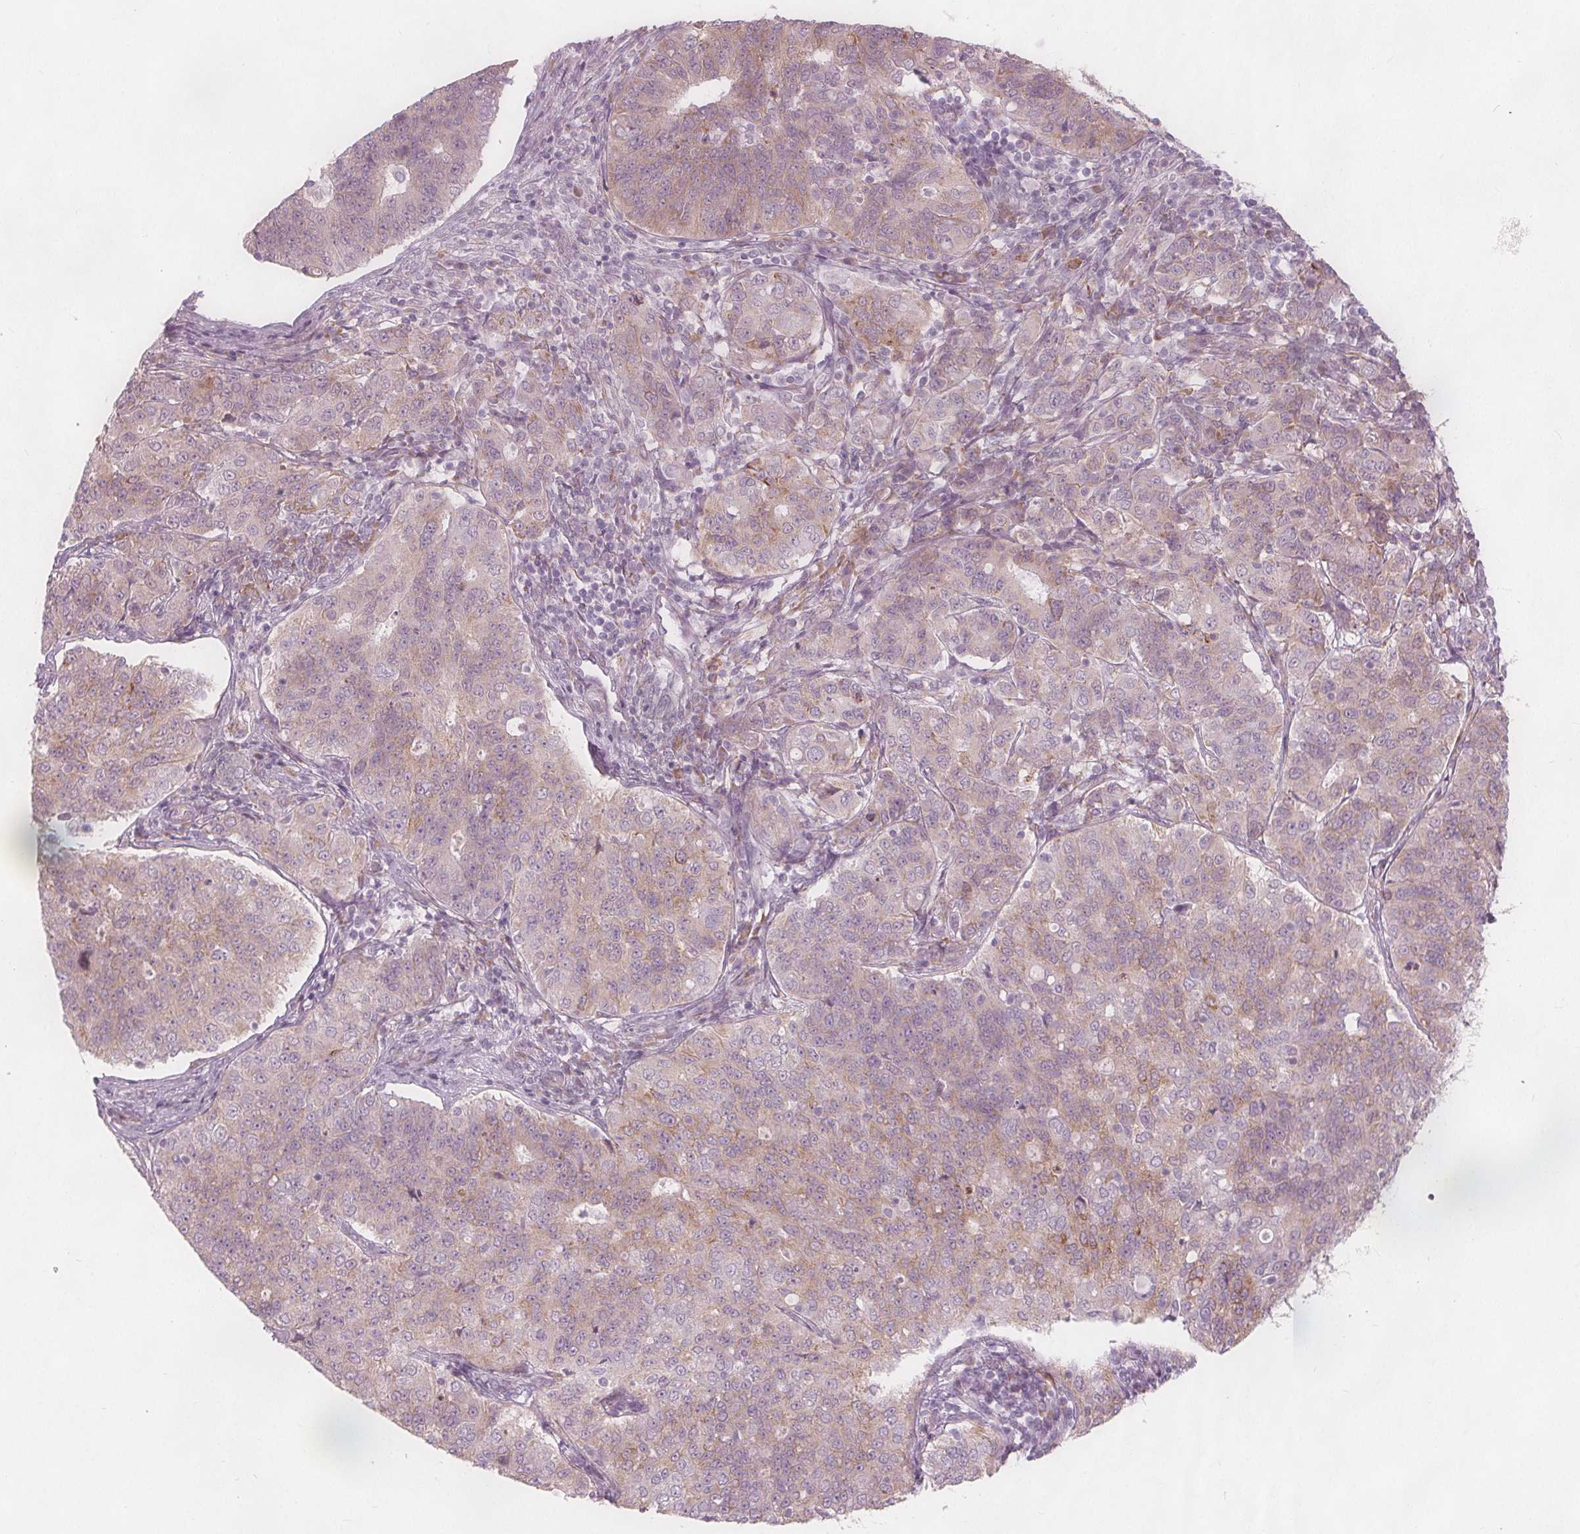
{"staining": {"intensity": "moderate", "quantity": "<25%", "location": "cytoplasmic/membranous"}, "tissue": "endometrial cancer", "cell_type": "Tumor cells", "image_type": "cancer", "snomed": [{"axis": "morphology", "description": "Adenocarcinoma, NOS"}, {"axis": "topography", "description": "Endometrium"}], "caption": "IHC micrograph of neoplastic tissue: human endometrial cancer (adenocarcinoma) stained using IHC exhibits low levels of moderate protein expression localized specifically in the cytoplasmic/membranous of tumor cells, appearing as a cytoplasmic/membranous brown color.", "gene": "BRSK1", "patient": {"sex": "female", "age": 43}}